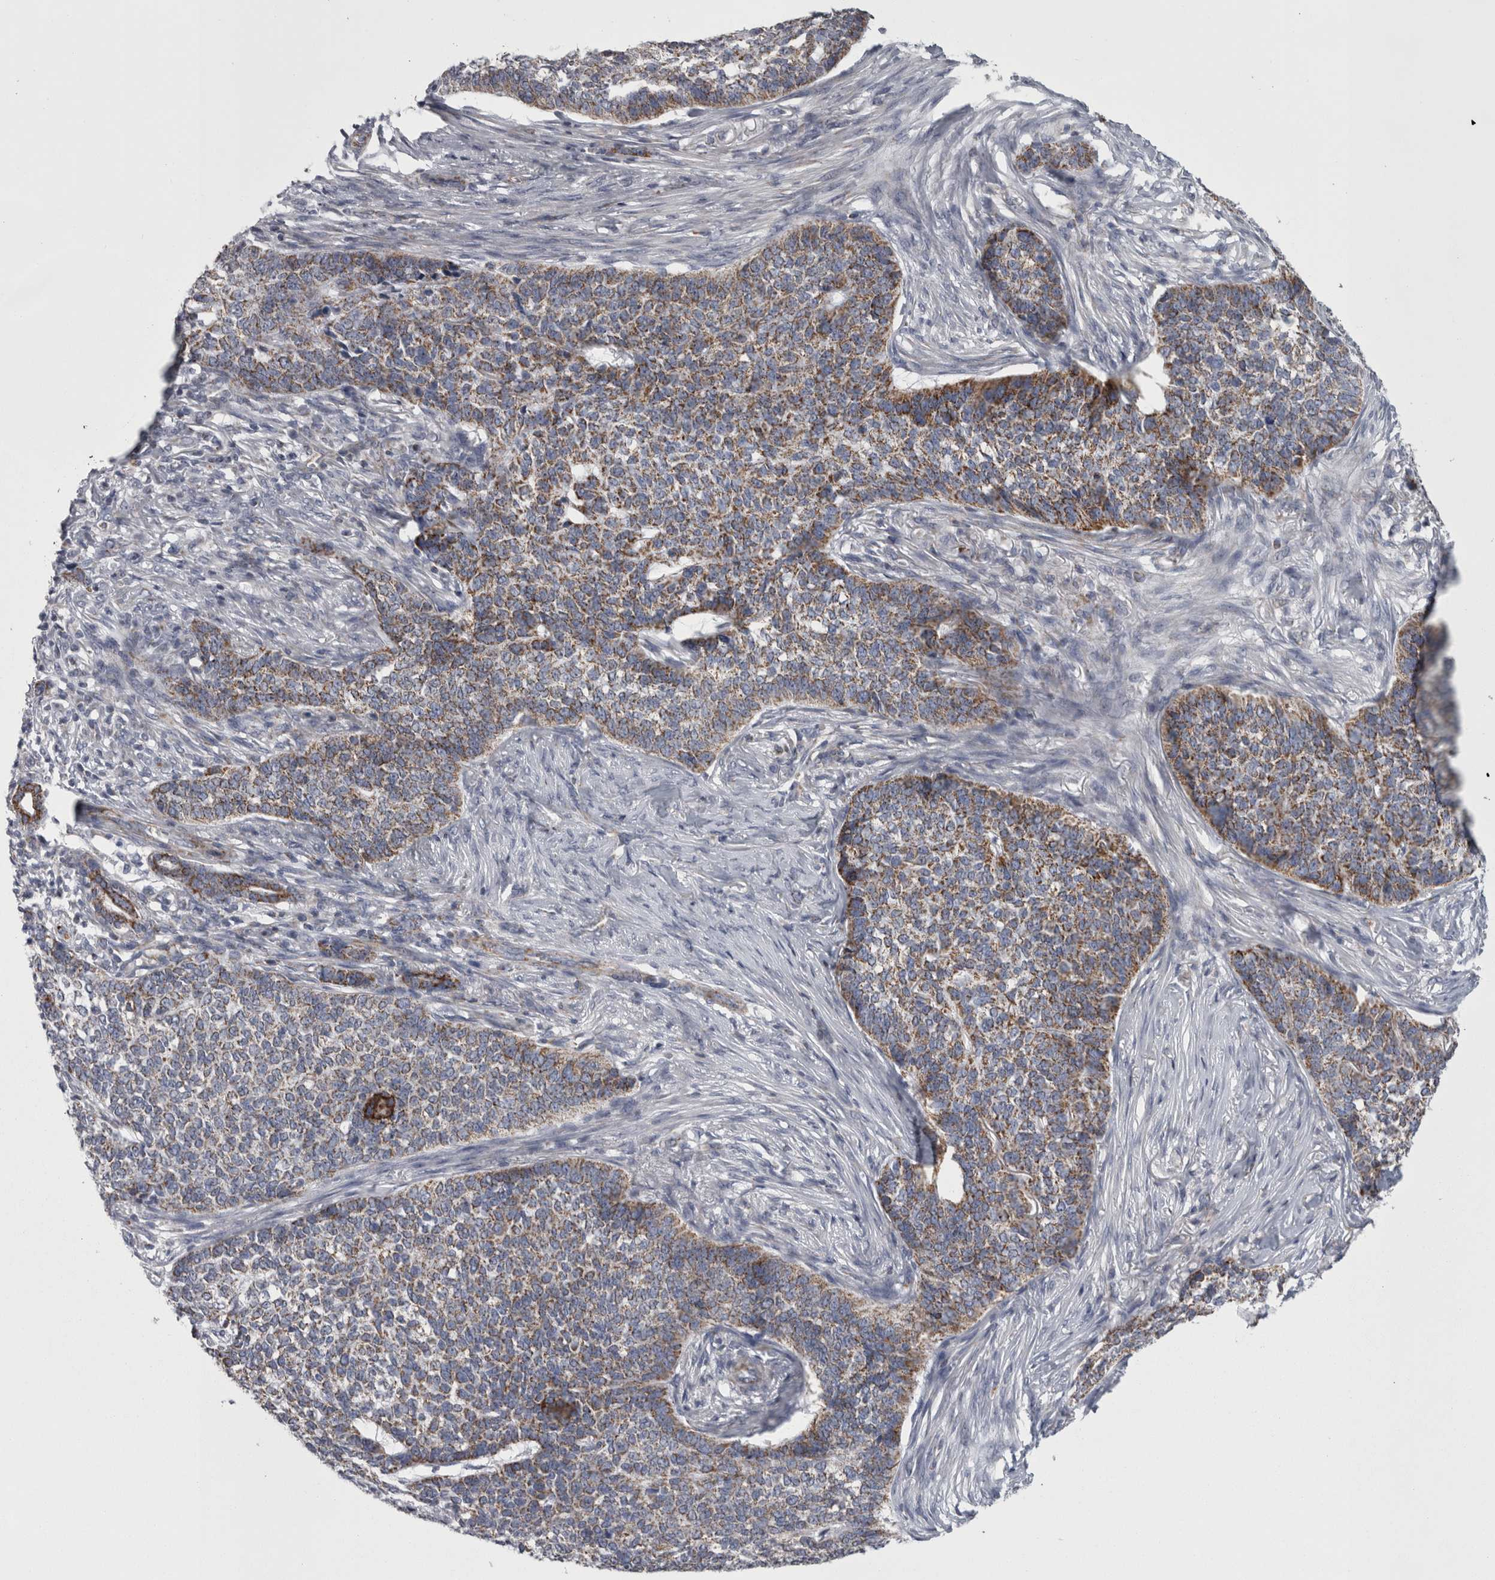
{"staining": {"intensity": "moderate", "quantity": ">75%", "location": "cytoplasmic/membranous"}, "tissue": "skin cancer", "cell_type": "Tumor cells", "image_type": "cancer", "snomed": [{"axis": "morphology", "description": "Basal cell carcinoma"}, {"axis": "topography", "description": "Skin"}], "caption": "An immunohistochemistry (IHC) histopathology image of neoplastic tissue is shown. Protein staining in brown highlights moderate cytoplasmic/membranous positivity in skin basal cell carcinoma within tumor cells.", "gene": "DBT", "patient": {"sex": "male", "age": 85}}